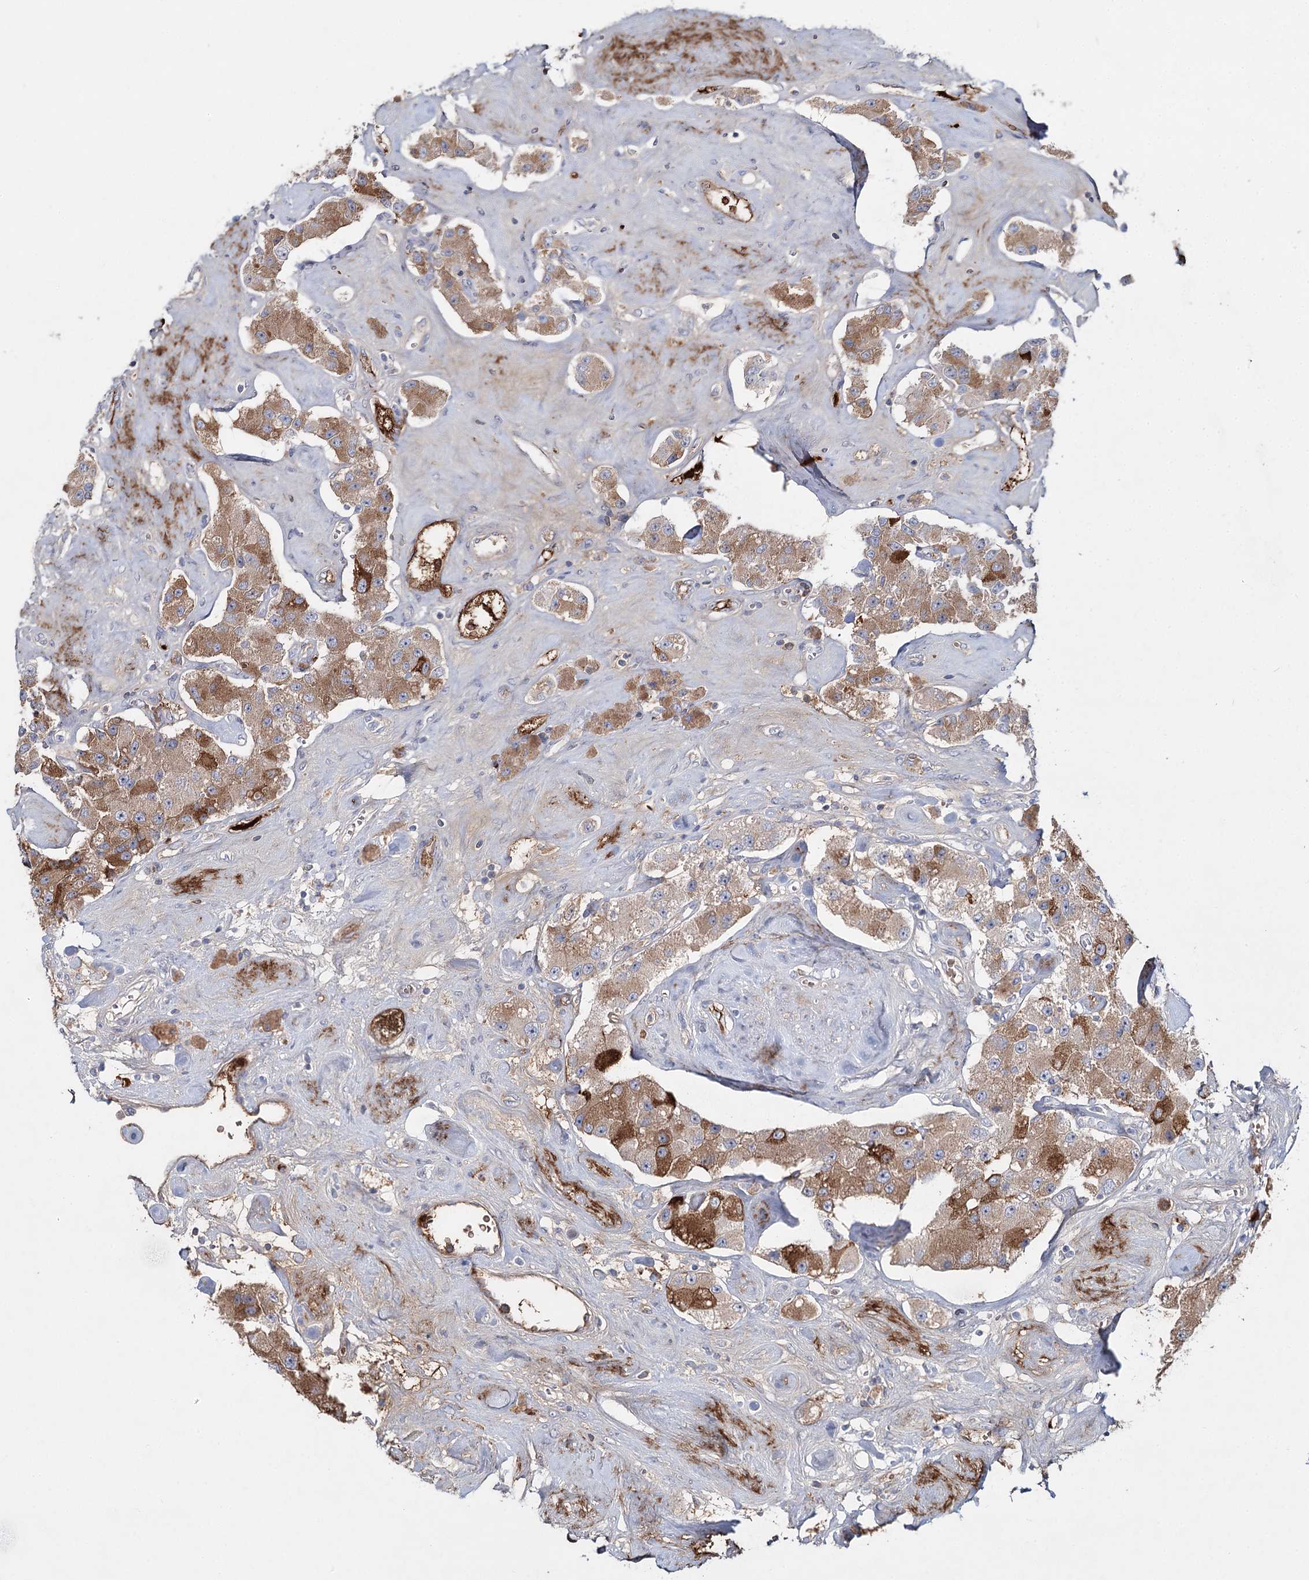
{"staining": {"intensity": "moderate", "quantity": ">75%", "location": "cytoplasmic/membranous"}, "tissue": "carcinoid", "cell_type": "Tumor cells", "image_type": "cancer", "snomed": [{"axis": "morphology", "description": "Carcinoid, malignant, NOS"}, {"axis": "topography", "description": "Pancreas"}], "caption": "Protein positivity by immunohistochemistry shows moderate cytoplasmic/membranous expression in approximately >75% of tumor cells in carcinoid.", "gene": "ALKBH8", "patient": {"sex": "male", "age": 41}}